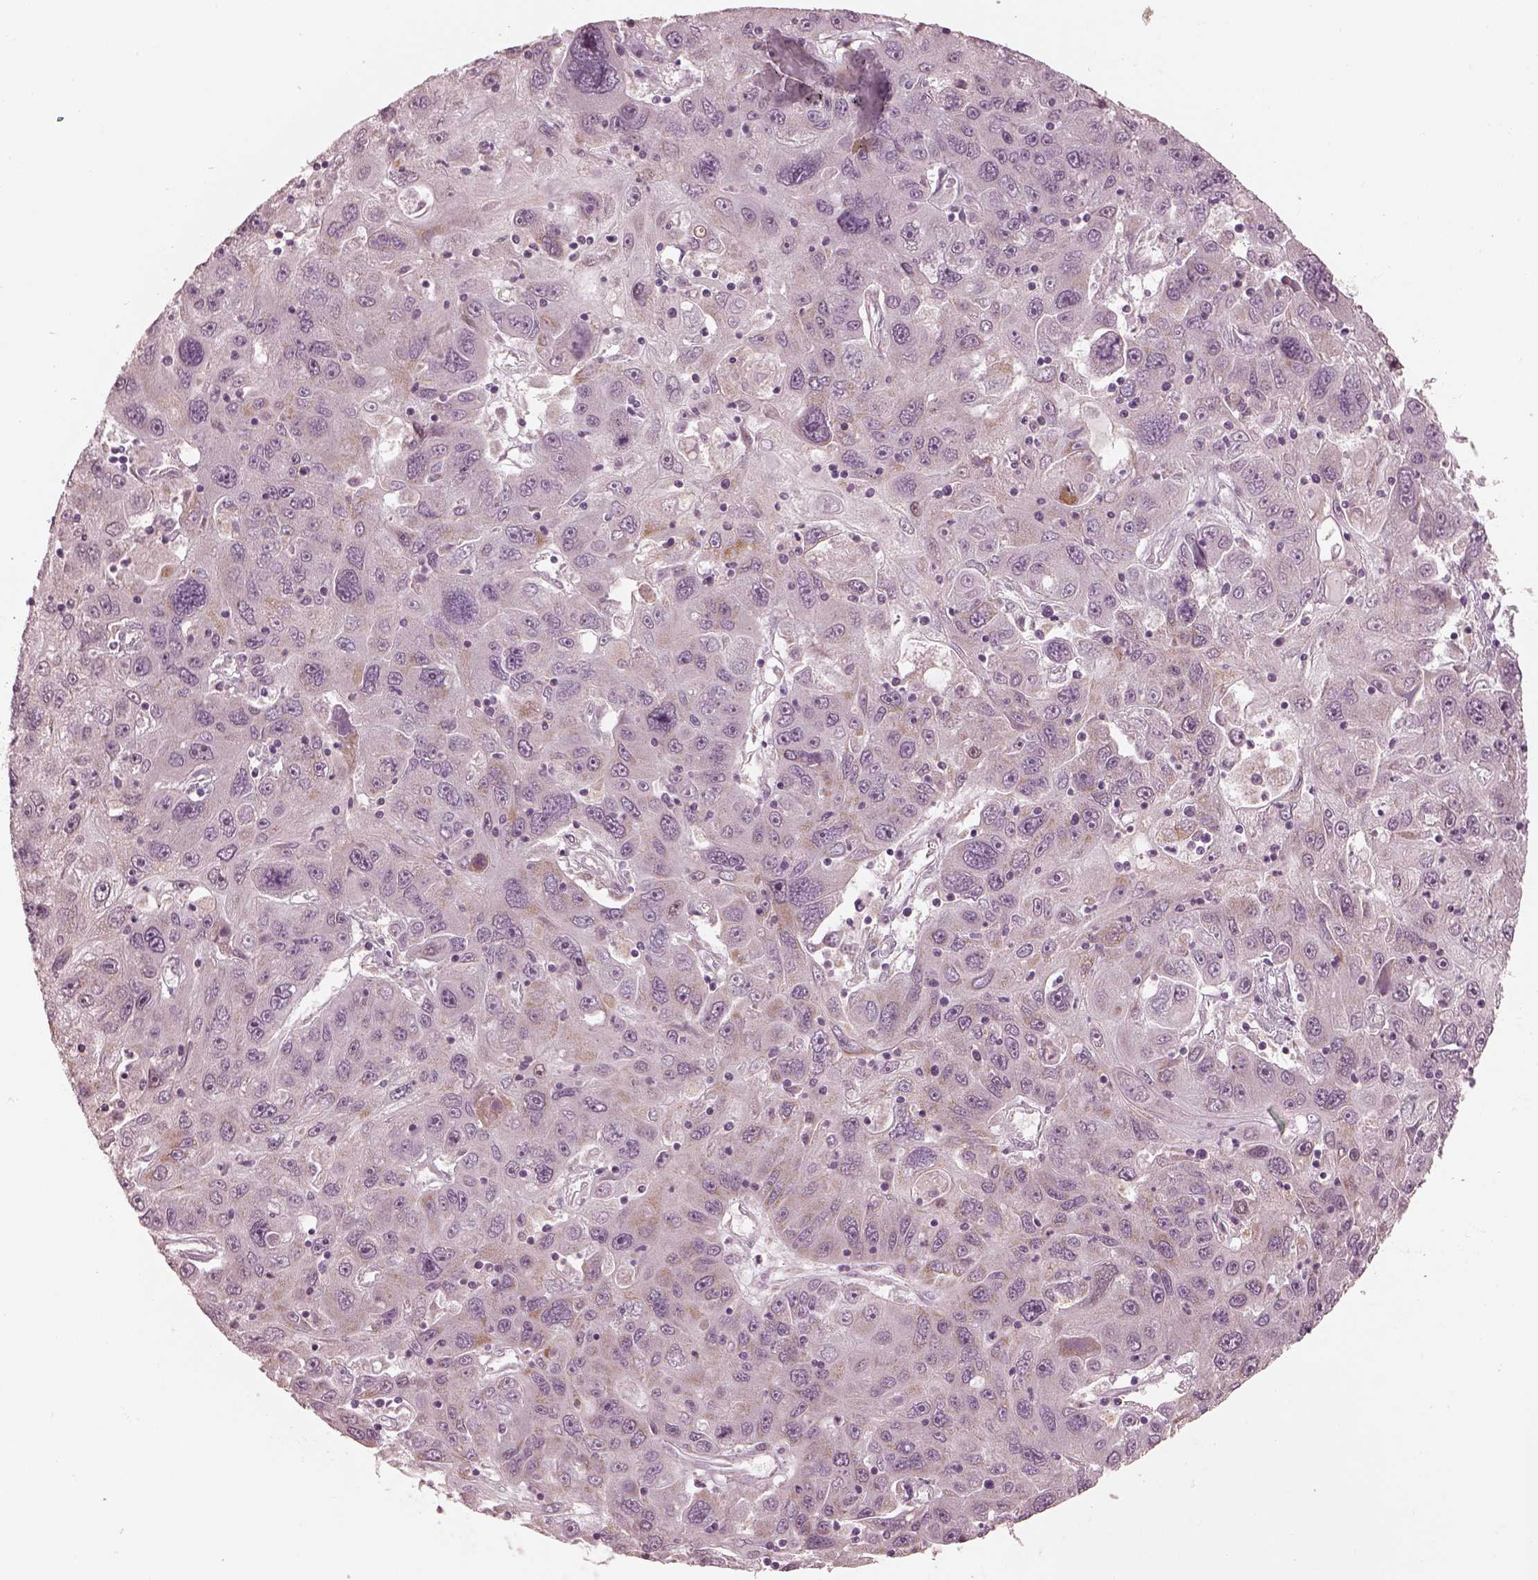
{"staining": {"intensity": "weak", "quantity": "<25%", "location": "cytoplasmic/membranous"}, "tissue": "stomach cancer", "cell_type": "Tumor cells", "image_type": "cancer", "snomed": [{"axis": "morphology", "description": "Adenocarcinoma, NOS"}, {"axis": "topography", "description": "Stomach"}], "caption": "Immunohistochemistry (IHC) histopathology image of human adenocarcinoma (stomach) stained for a protein (brown), which shows no staining in tumor cells.", "gene": "IQCB1", "patient": {"sex": "male", "age": 56}}